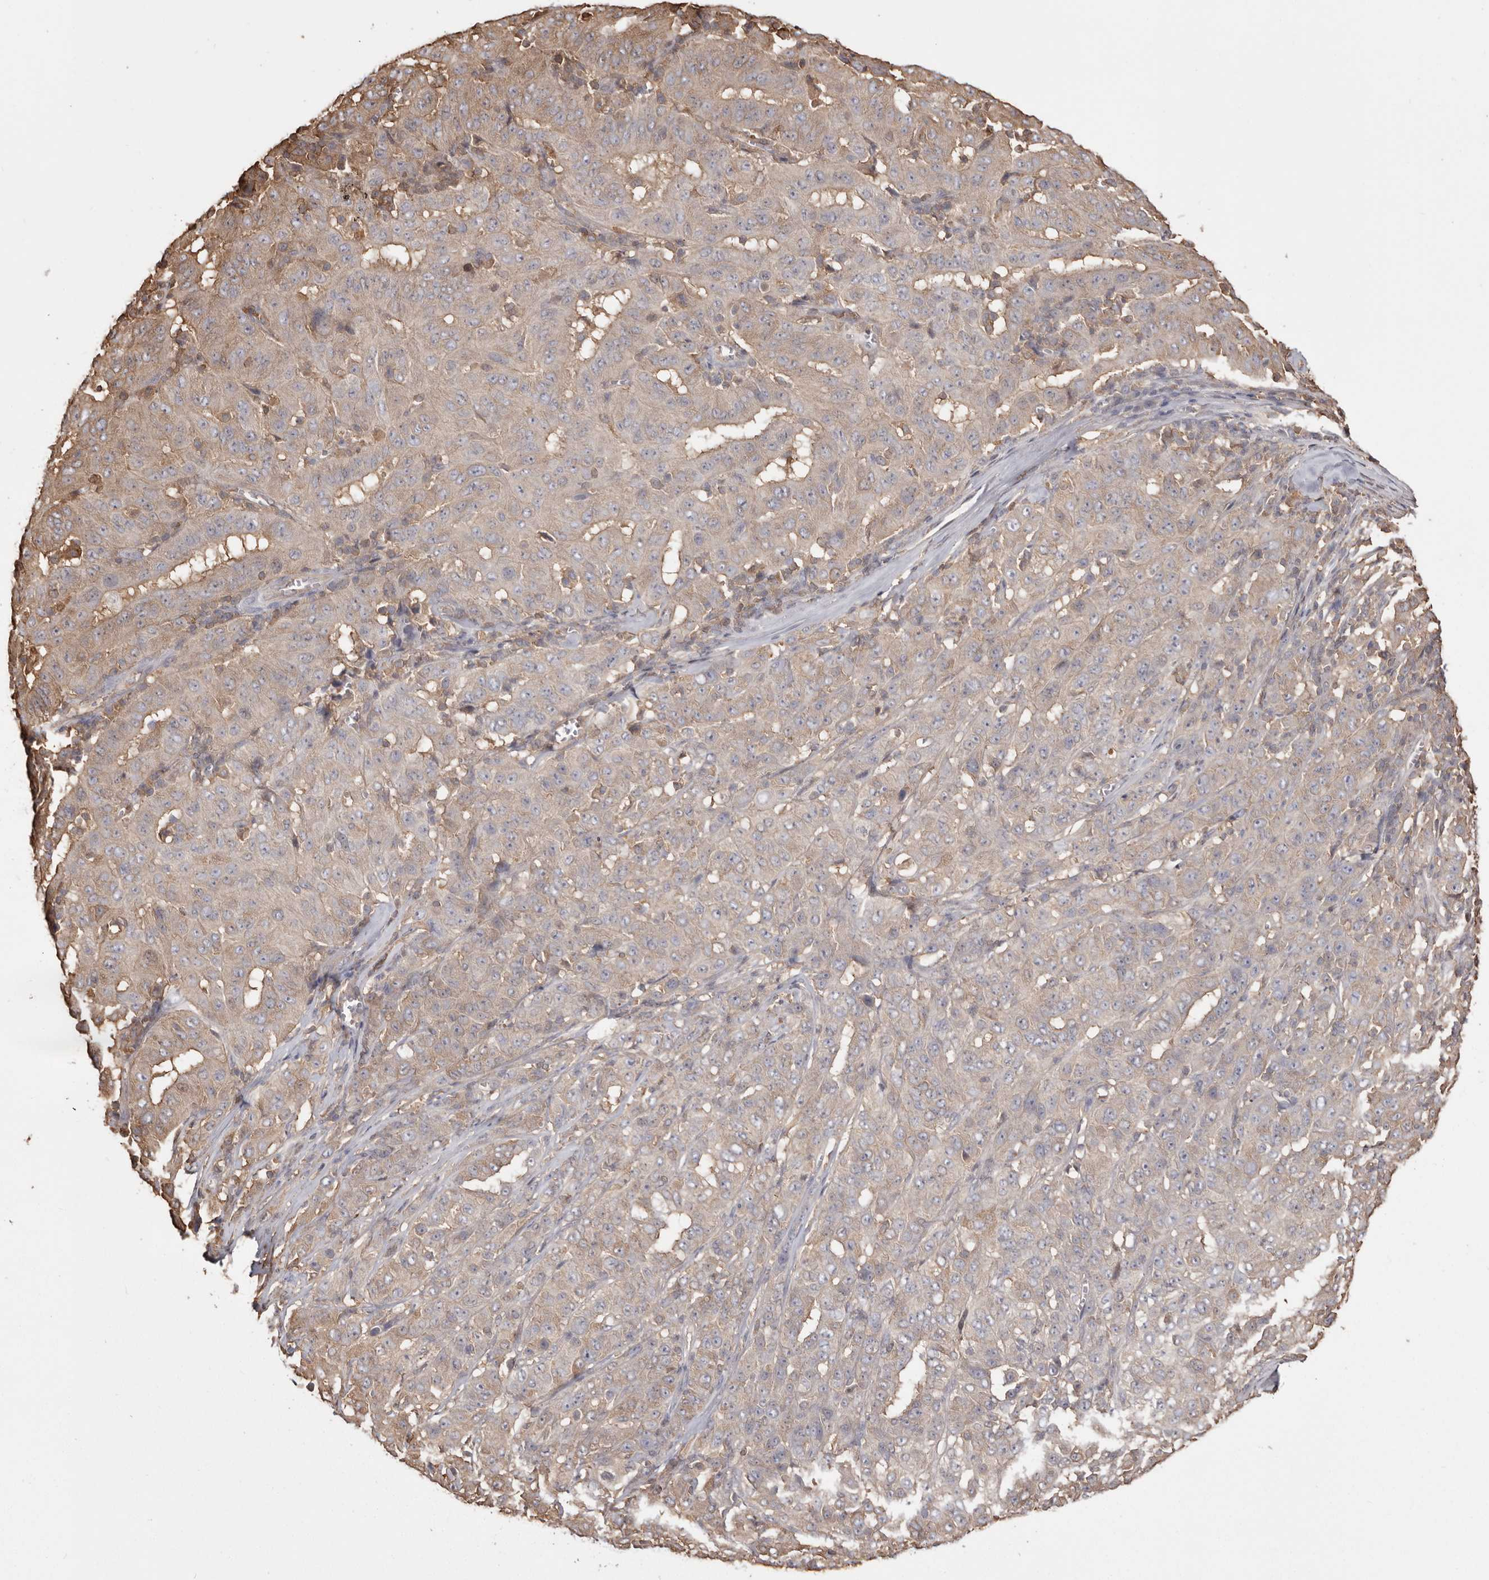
{"staining": {"intensity": "weak", "quantity": "25%-75%", "location": "cytoplasmic/membranous"}, "tissue": "pancreatic cancer", "cell_type": "Tumor cells", "image_type": "cancer", "snomed": [{"axis": "morphology", "description": "Adenocarcinoma, NOS"}, {"axis": "topography", "description": "Pancreas"}], "caption": "Tumor cells show low levels of weak cytoplasmic/membranous positivity in approximately 25%-75% of cells in human pancreatic cancer (adenocarcinoma). The protein is shown in brown color, while the nuclei are stained blue.", "gene": "PKM", "patient": {"sex": "male", "age": 63}}